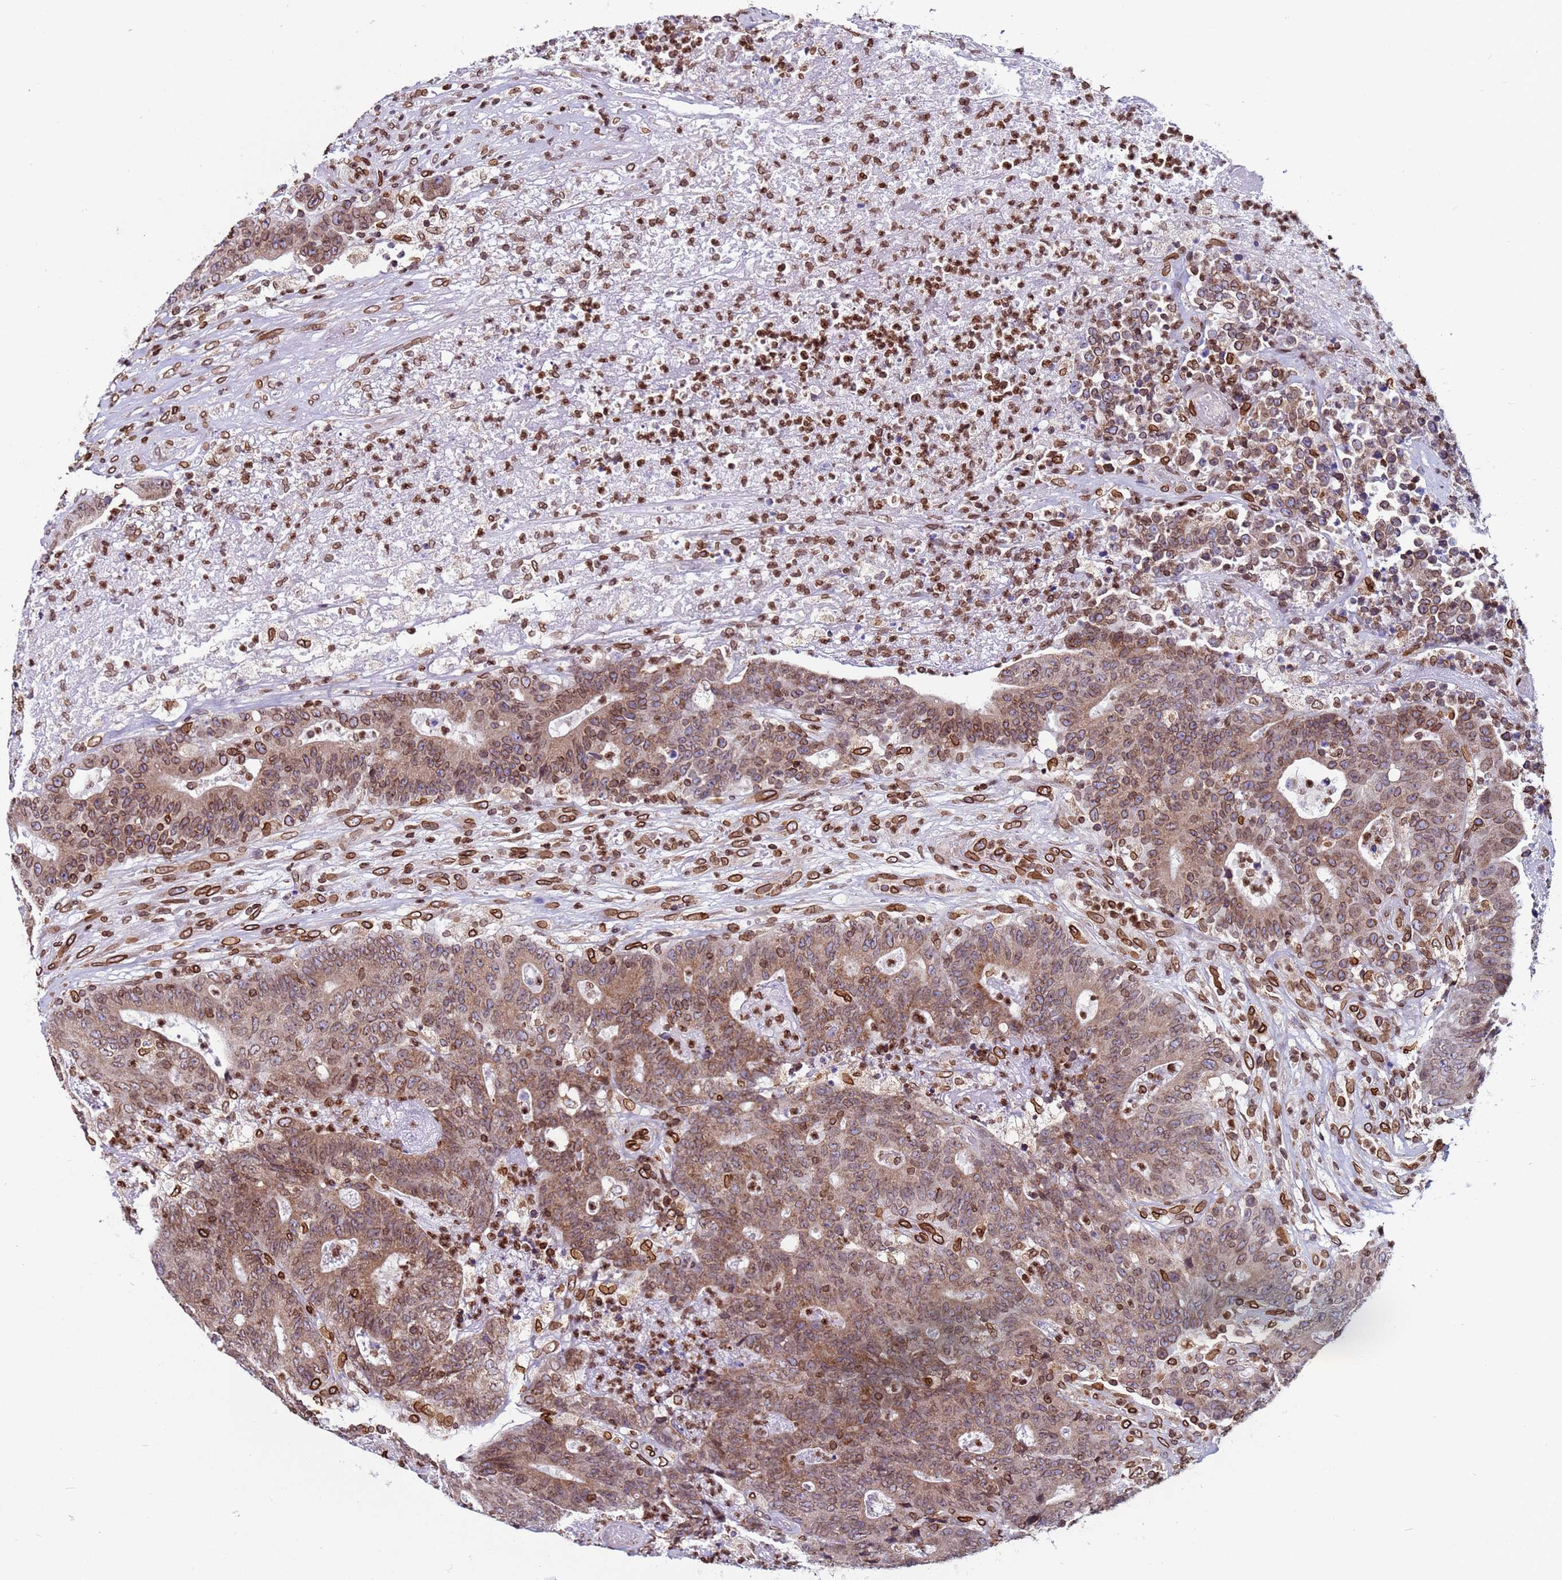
{"staining": {"intensity": "moderate", "quantity": ">75%", "location": "cytoplasmic/membranous,nuclear"}, "tissue": "colorectal cancer", "cell_type": "Tumor cells", "image_type": "cancer", "snomed": [{"axis": "morphology", "description": "Adenocarcinoma, NOS"}, {"axis": "topography", "description": "Colon"}], "caption": "This is a photomicrograph of IHC staining of adenocarcinoma (colorectal), which shows moderate staining in the cytoplasmic/membranous and nuclear of tumor cells.", "gene": "TOR1AIP1", "patient": {"sex": "female", "age": 75}}